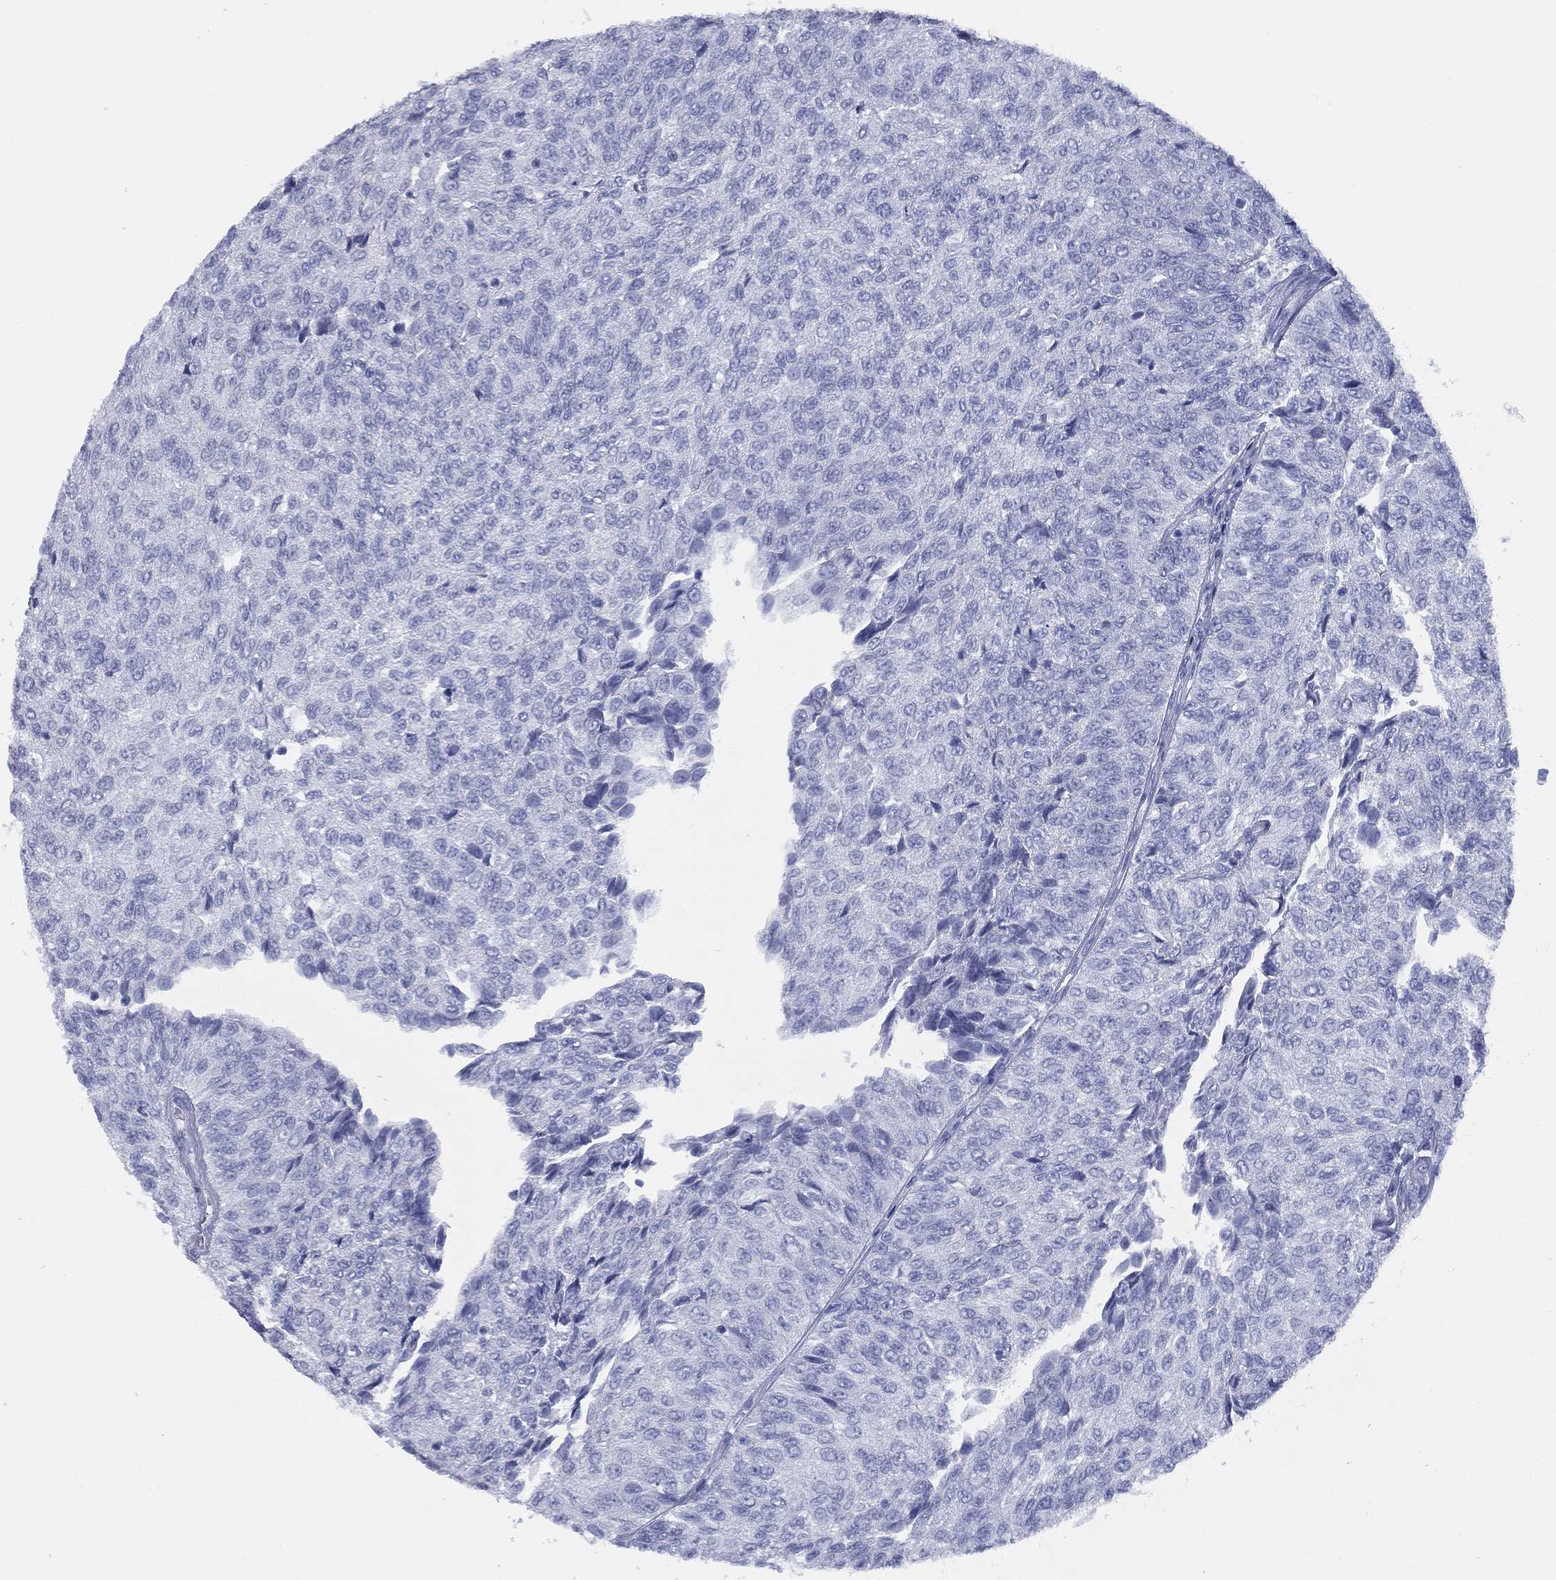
{"staining": {"intensity": "negative", "quantity": "none", "location": "none"}, "tissue": "urothelial cancer", "cell_type": "Tumor cells", "image_type": "cancer", "snomed": [{"axis": "morphology", "description": "Urothelial carcinoma, Low grade"}, {"axis": "topography", "description": "Urinary bladder"}], "caption": "Immunohistochemistry photomicrograph of human low-grade urothelial carcinoma stained for a protein (brown), which shows no positivity in tumor cells.", "gene": "TMEM252", "patient": {"sex": "male", "age": 78}}